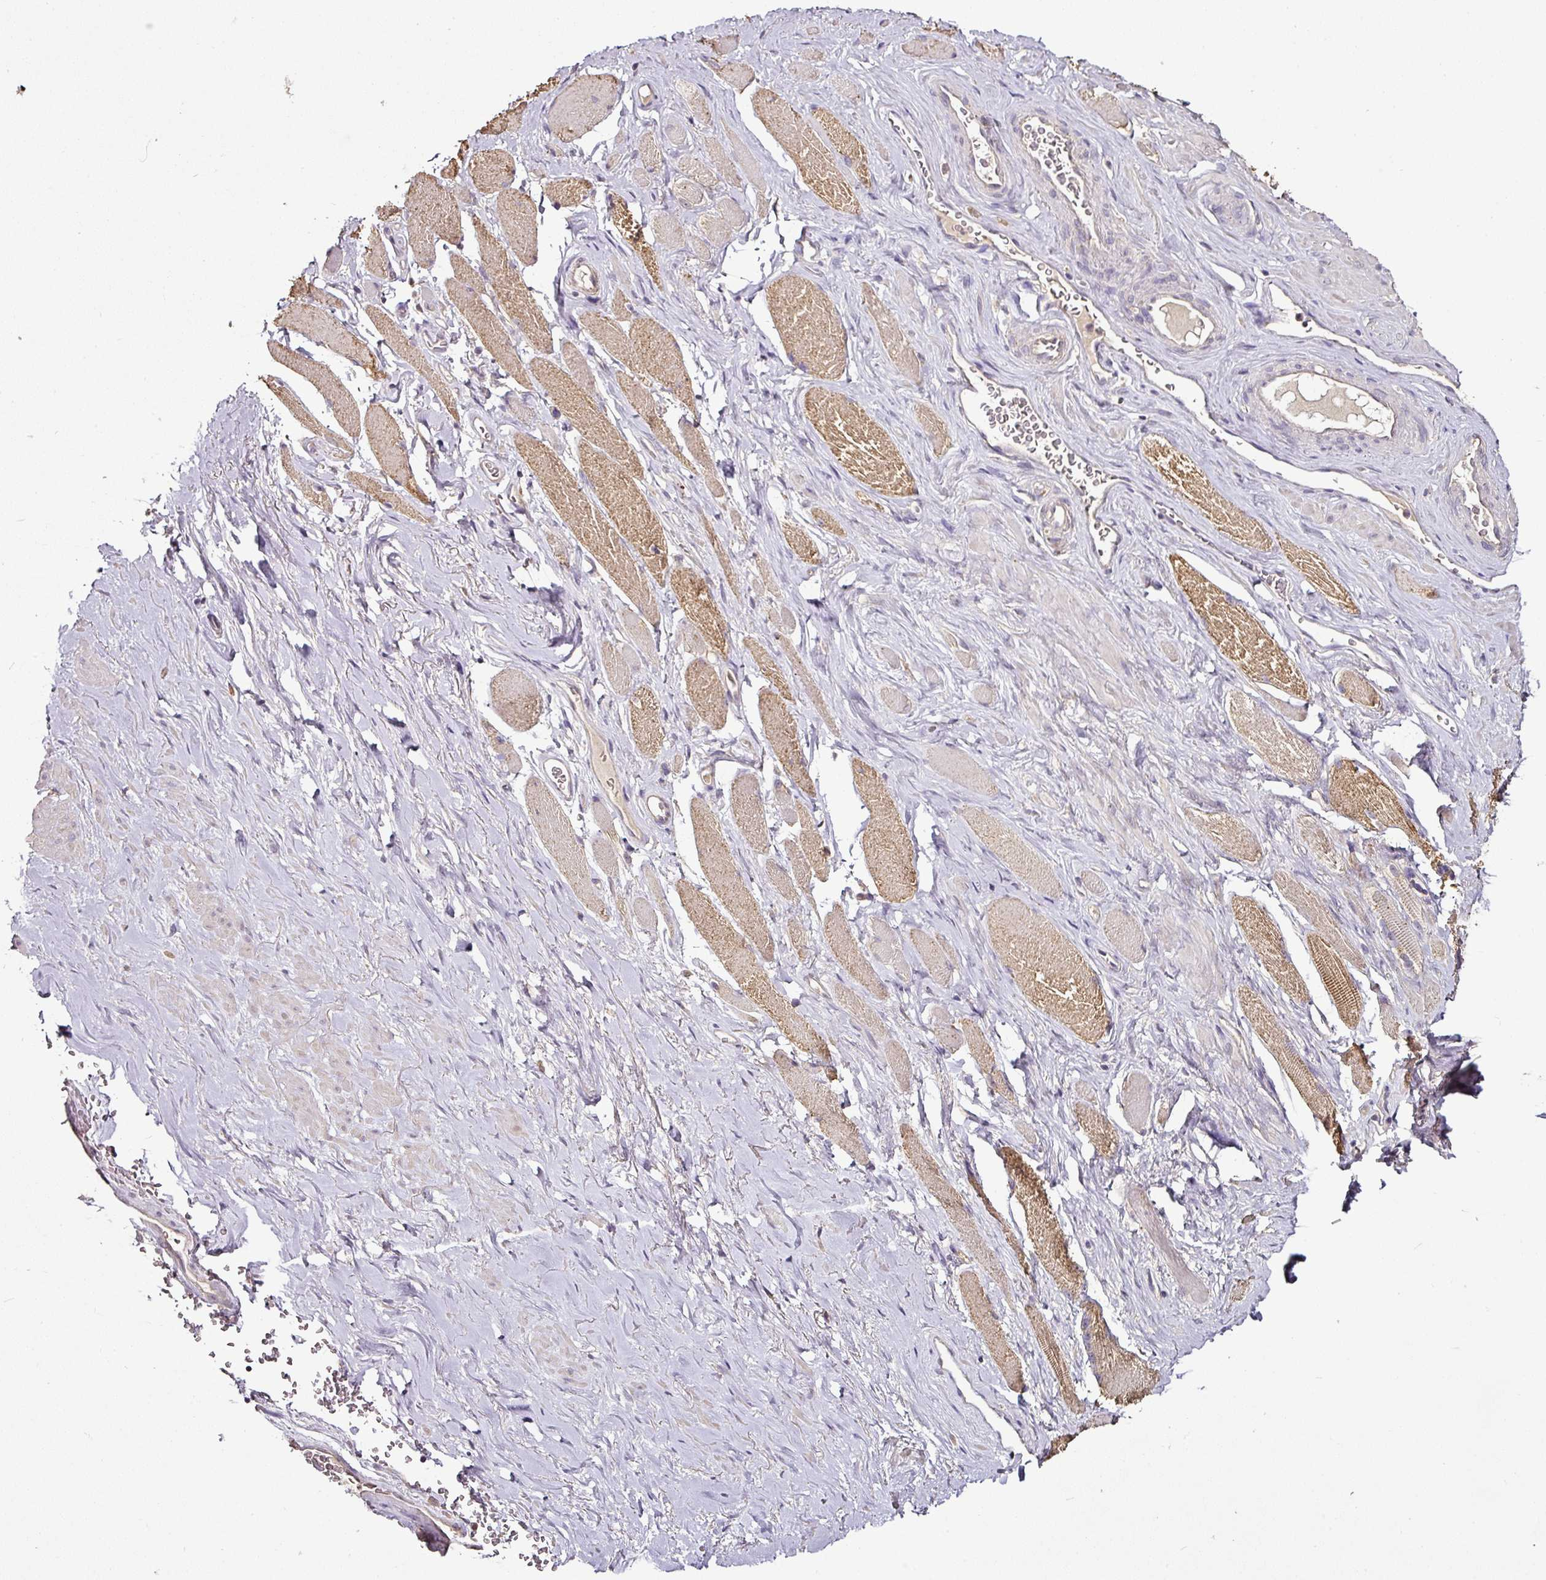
{"staining": {"intensity": "weak", "quantity": "25%-75%", "location": "cytoplasmic/membranous"}, "tissue": "soft tissue", "cell_type": "Fibroblasts", "image_type": "normal", "snomed": [{"axis": "morphology", "description": "Normal tissue, NOS"}, {"axis": "topography", "description": "Prostate"}, {"axis": "topography", "description": "Peripheral nerve tissue"}], "caption": "A photomicrograph showing weak cytoplasmic/membranous staining in approximately 25%-75% of fibroblasts in benign soft tissue, as visualized by brown immunohistochemical staining.", "gene": "RPL38", "patient": {"sex": "male", "age": 61}}